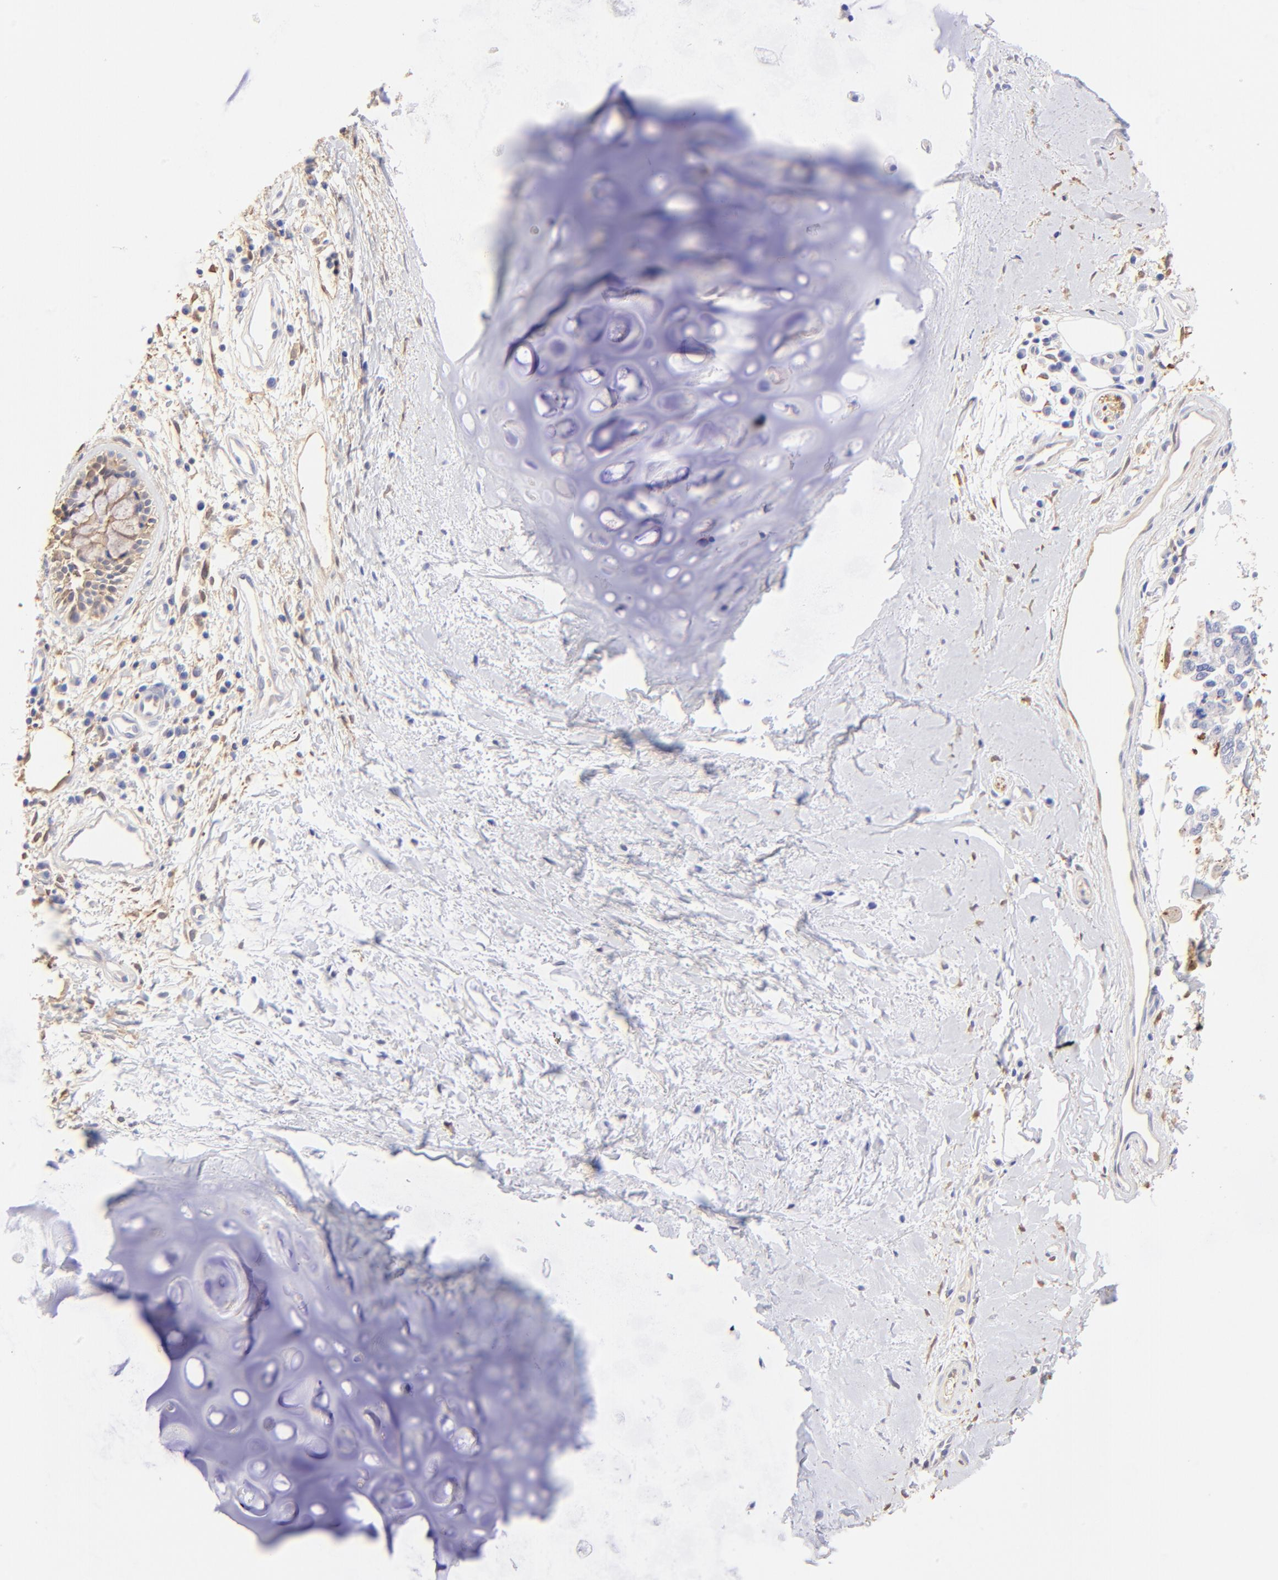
{"staining": {"intensity": "weak", "quantity": ">75%", "location": "cytoplasmic/membranous"}, "tissue": "adipose tissue", "cell_type": "Adipocytes", "image_type": "normal", "snomed": [{"axis": "morphology", "description": "Normal tissue, NOS"}, {"axis": "morphology", "description": "Adenocarcinoma, NOS"}, {"axis": "topography", "description": "Cartilage tissue"}, {"axis": "topography", "description": "Bronchus"}, {"axis": "topography", "description": "Lung"}], "caption": "Immunohistochemical staining of normal human adipose tissue shows weak cytoplasmic/membranous protein staining in about >75% of adipocytes.", "gene": "ALDH1A1", "patient": {"sex": "female", "age": 67}}